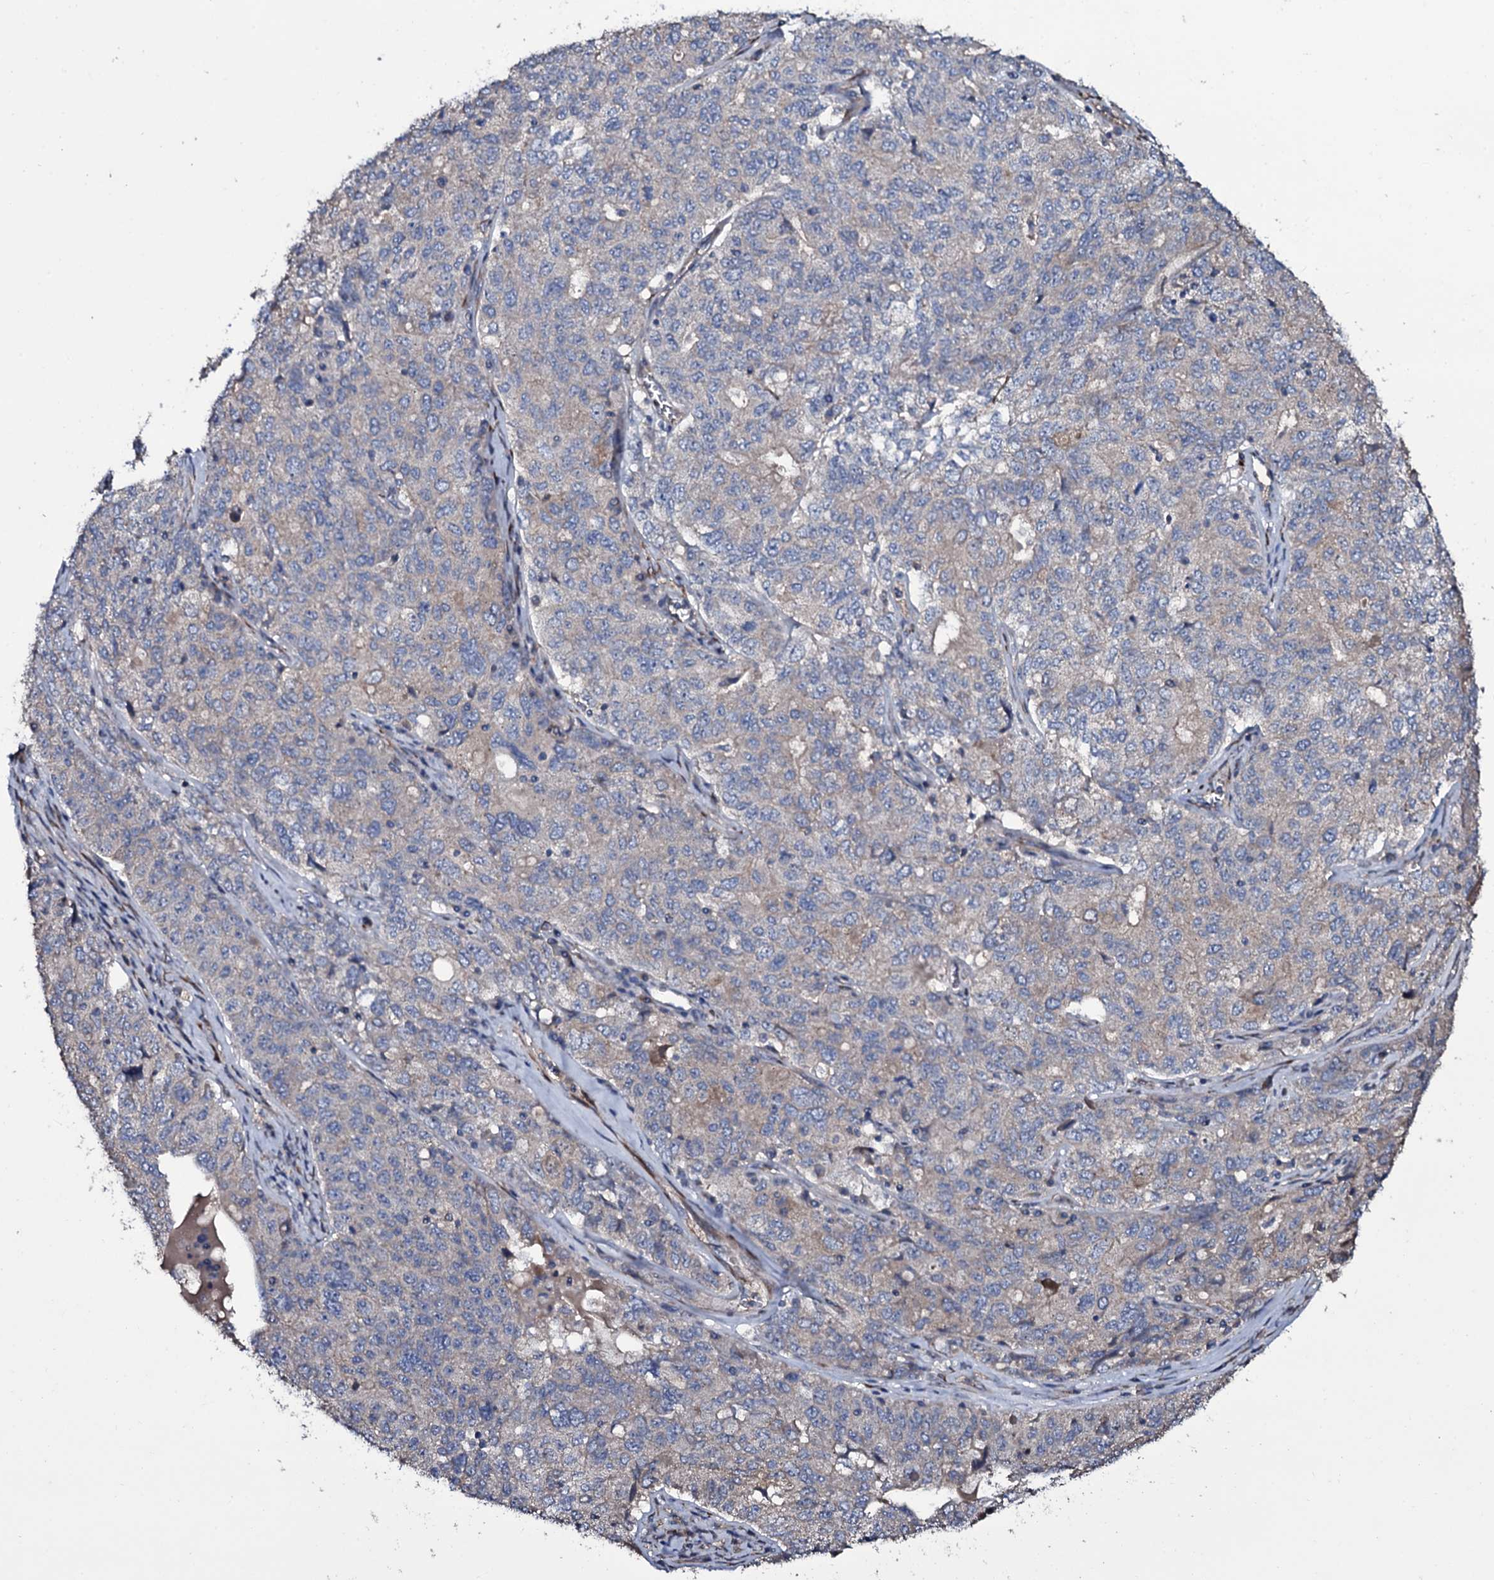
{"staining": {"intensity": "weak", "quantity": "<25%", "location": "cytoplasmic/membranous"}, "tissue": "ovarian cancer", "cell_type": "Tumor cells", "image_type": "cancer", "snomed": [{"axis": "morphology", "description": "Carcinoma, endometroid"}, {"axis": "topography", "description": "Ovary"}], "caption": "DAB immunohistochemical staining of endometroid carcinoma (ovarian) reveals no significant staining in tumor cells. (Brightfield microscopy of DAB (3,3'-diaminobenzidine) immunohistochemistry (IHC) at high magnification).", "gene": "WIPF3", "patient": {"sex": "female", "age": 62}}